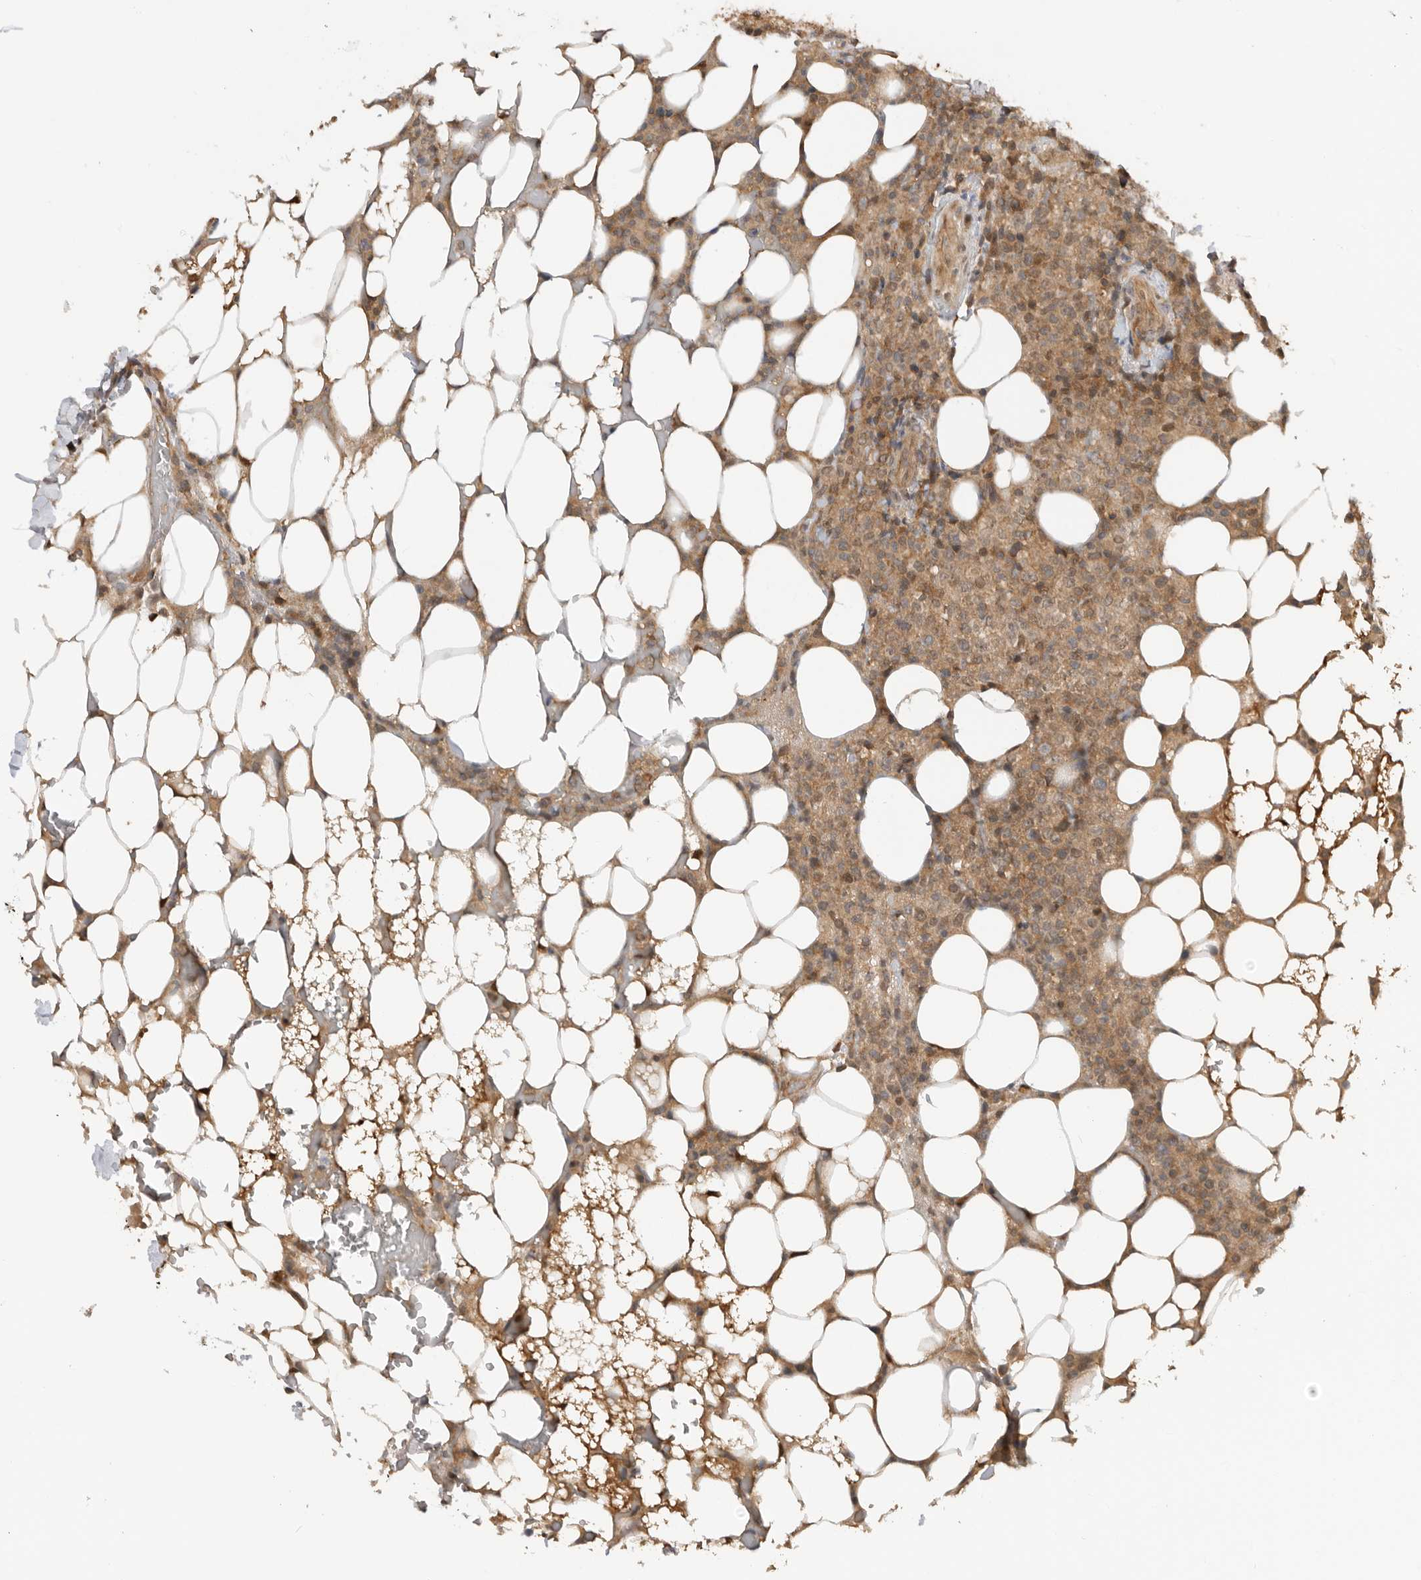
{"staining": {"intensity": "moderate", "quantity": "25%-75%", "location": "cytoplasmic/membranous"}, "tissue": "lymphoma", "cell_type": "Tumor cells", "image_type": "cancer", "snomed": [{"axis": "morphology", "description": "Malignant lymphoma, non-Hodgkin's type, High grade"}, {"axis": "topography", "description": "Lymph node"}], "caption": "Approximately 25%-75% of tumor cells in human high-grade malignant lymphoma, non-Hodgkin's type display moderate cytoplasmic/membranous protein staining as visualized by brown immunohistochemical staining.", "gene": "DCAF8", "patient": {"sex": "male", "age": 13}}